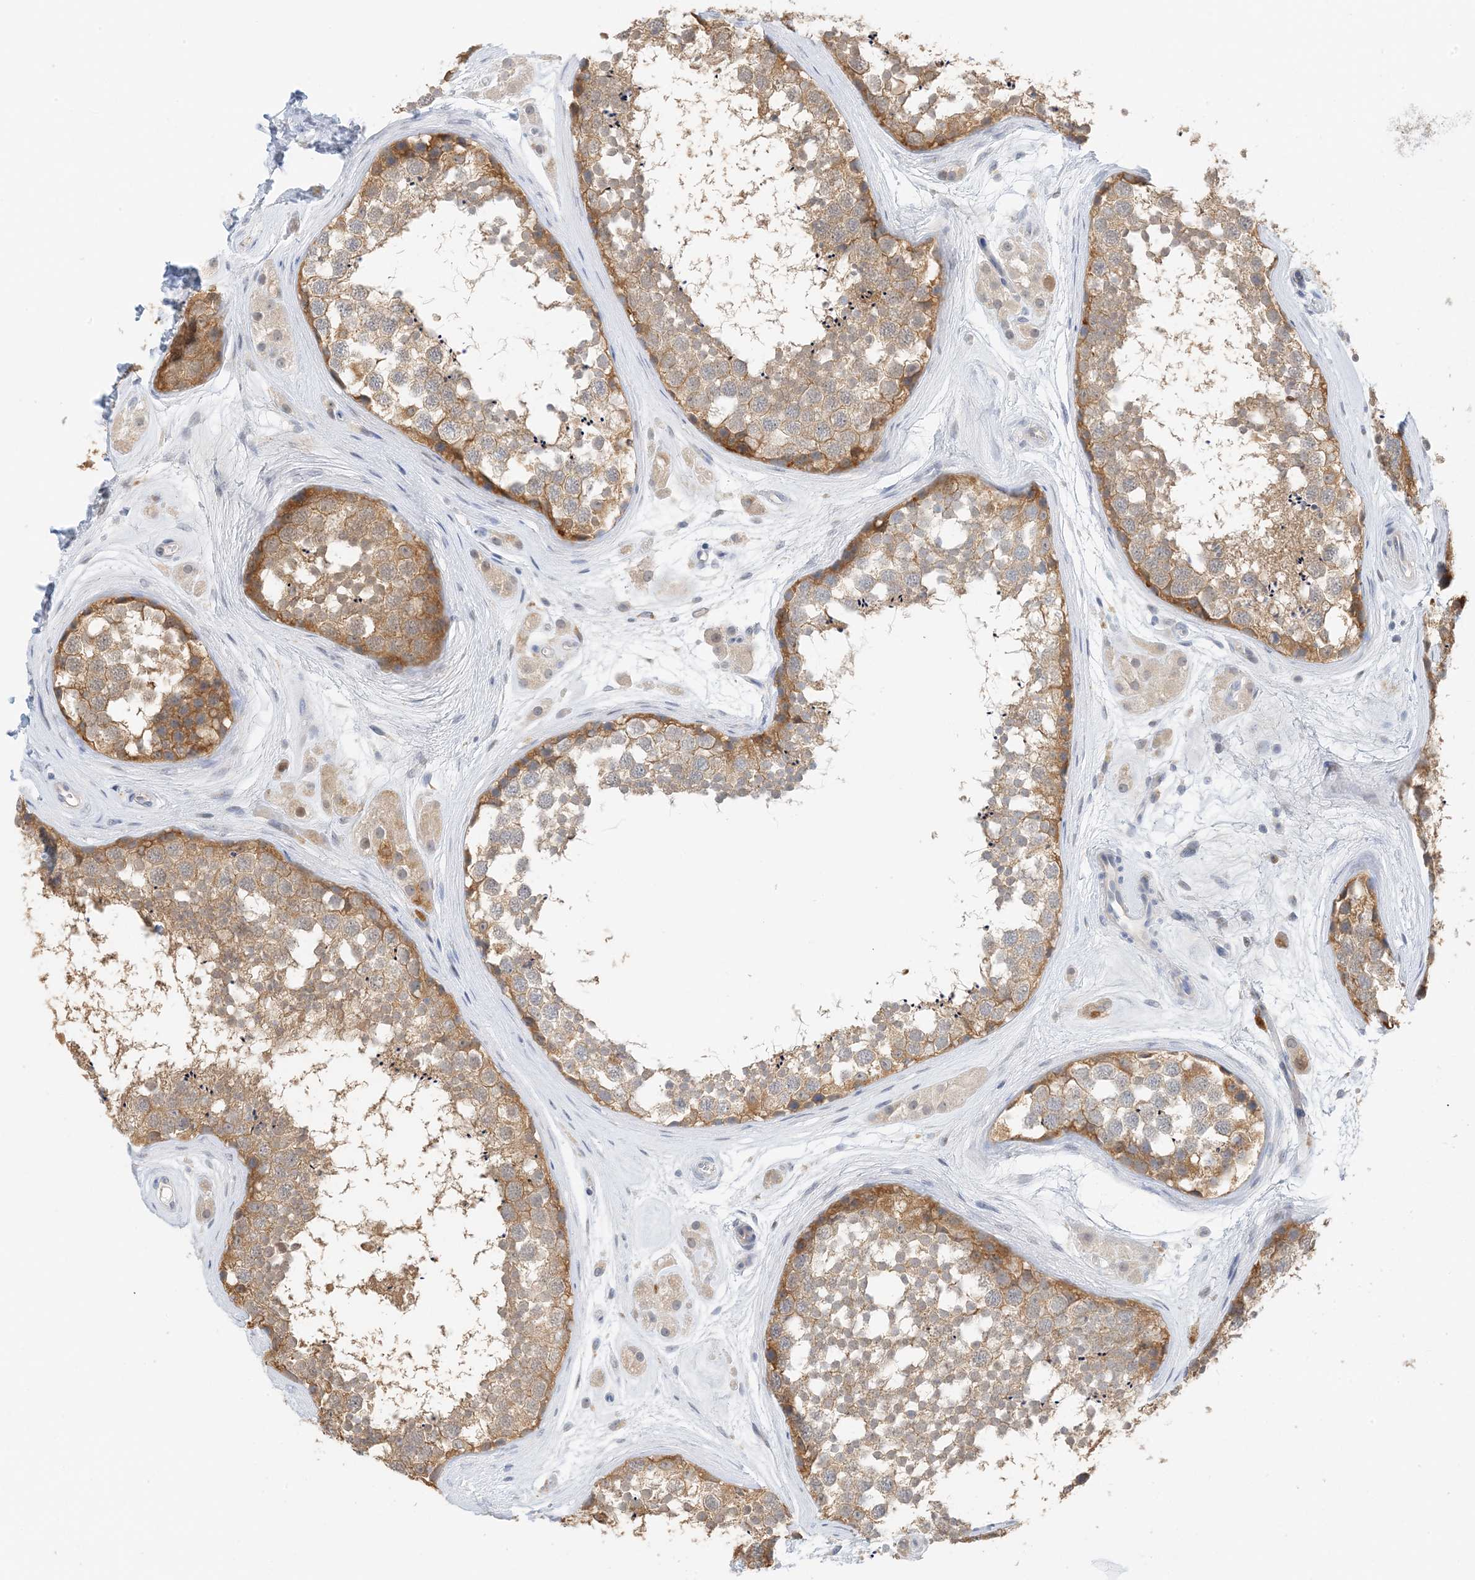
{"staining": {"intensity": "moderate", "quantity": ">75%", "location": "cytoplasmic/membranous"}, "tissue": "testis", "cell_type": "Cells in seminiferous ducts", "image_type": "normal", "snomed": [{"axis": "morphology", "description": "Normal tissue, NOS"}, {"axis": "topography", "description": "Testis"}], "caption": "A brown stain shows moderate cytoplasmic/membranous expression of a protein in cells in seminiferous ducts of unremarkable human testis.", "gene": "KIFBP", "patient": {"sex": "male", "age": 56}}